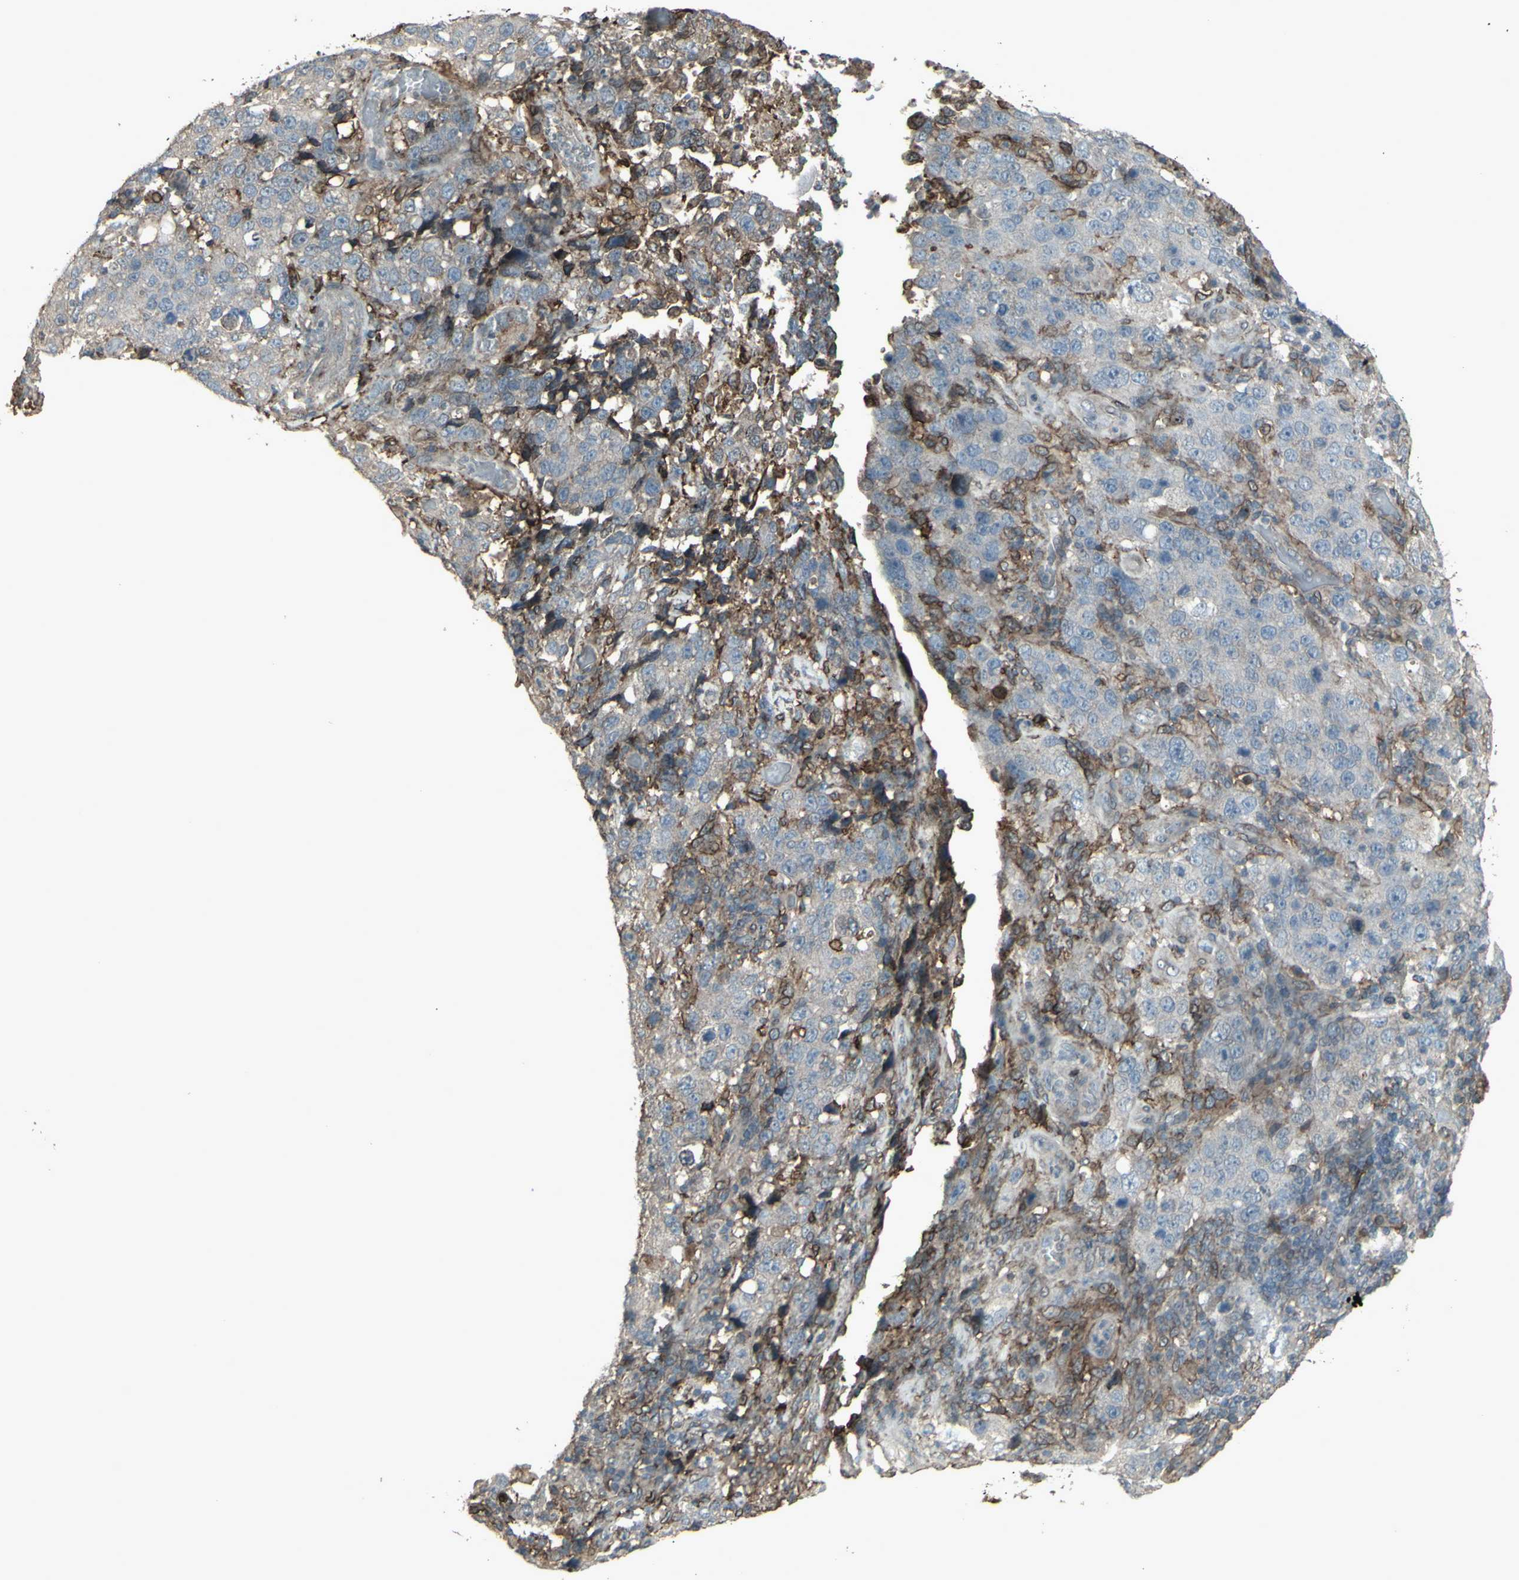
{"staining": {"intensity": "negative", "quantity": "none", "location": "none"}, "tissue": "stomach cancer", "cell_type": "Tumor cells", "image_type": "cancer", "snomed": [{"axis": "morphology", "description": "Normal tissue, NOS"}, {"axis": "morphology", "description": "Adenocarcinoma, NOS"}, {"axis": "topography", "description": "Stomach"}], "caption": "Photomicrograph shows no significant protein staining in tumor cells of adenocarcinoma (stomach).", "gene": "SMO", "patient": {"sex": "male", "age": 48}}